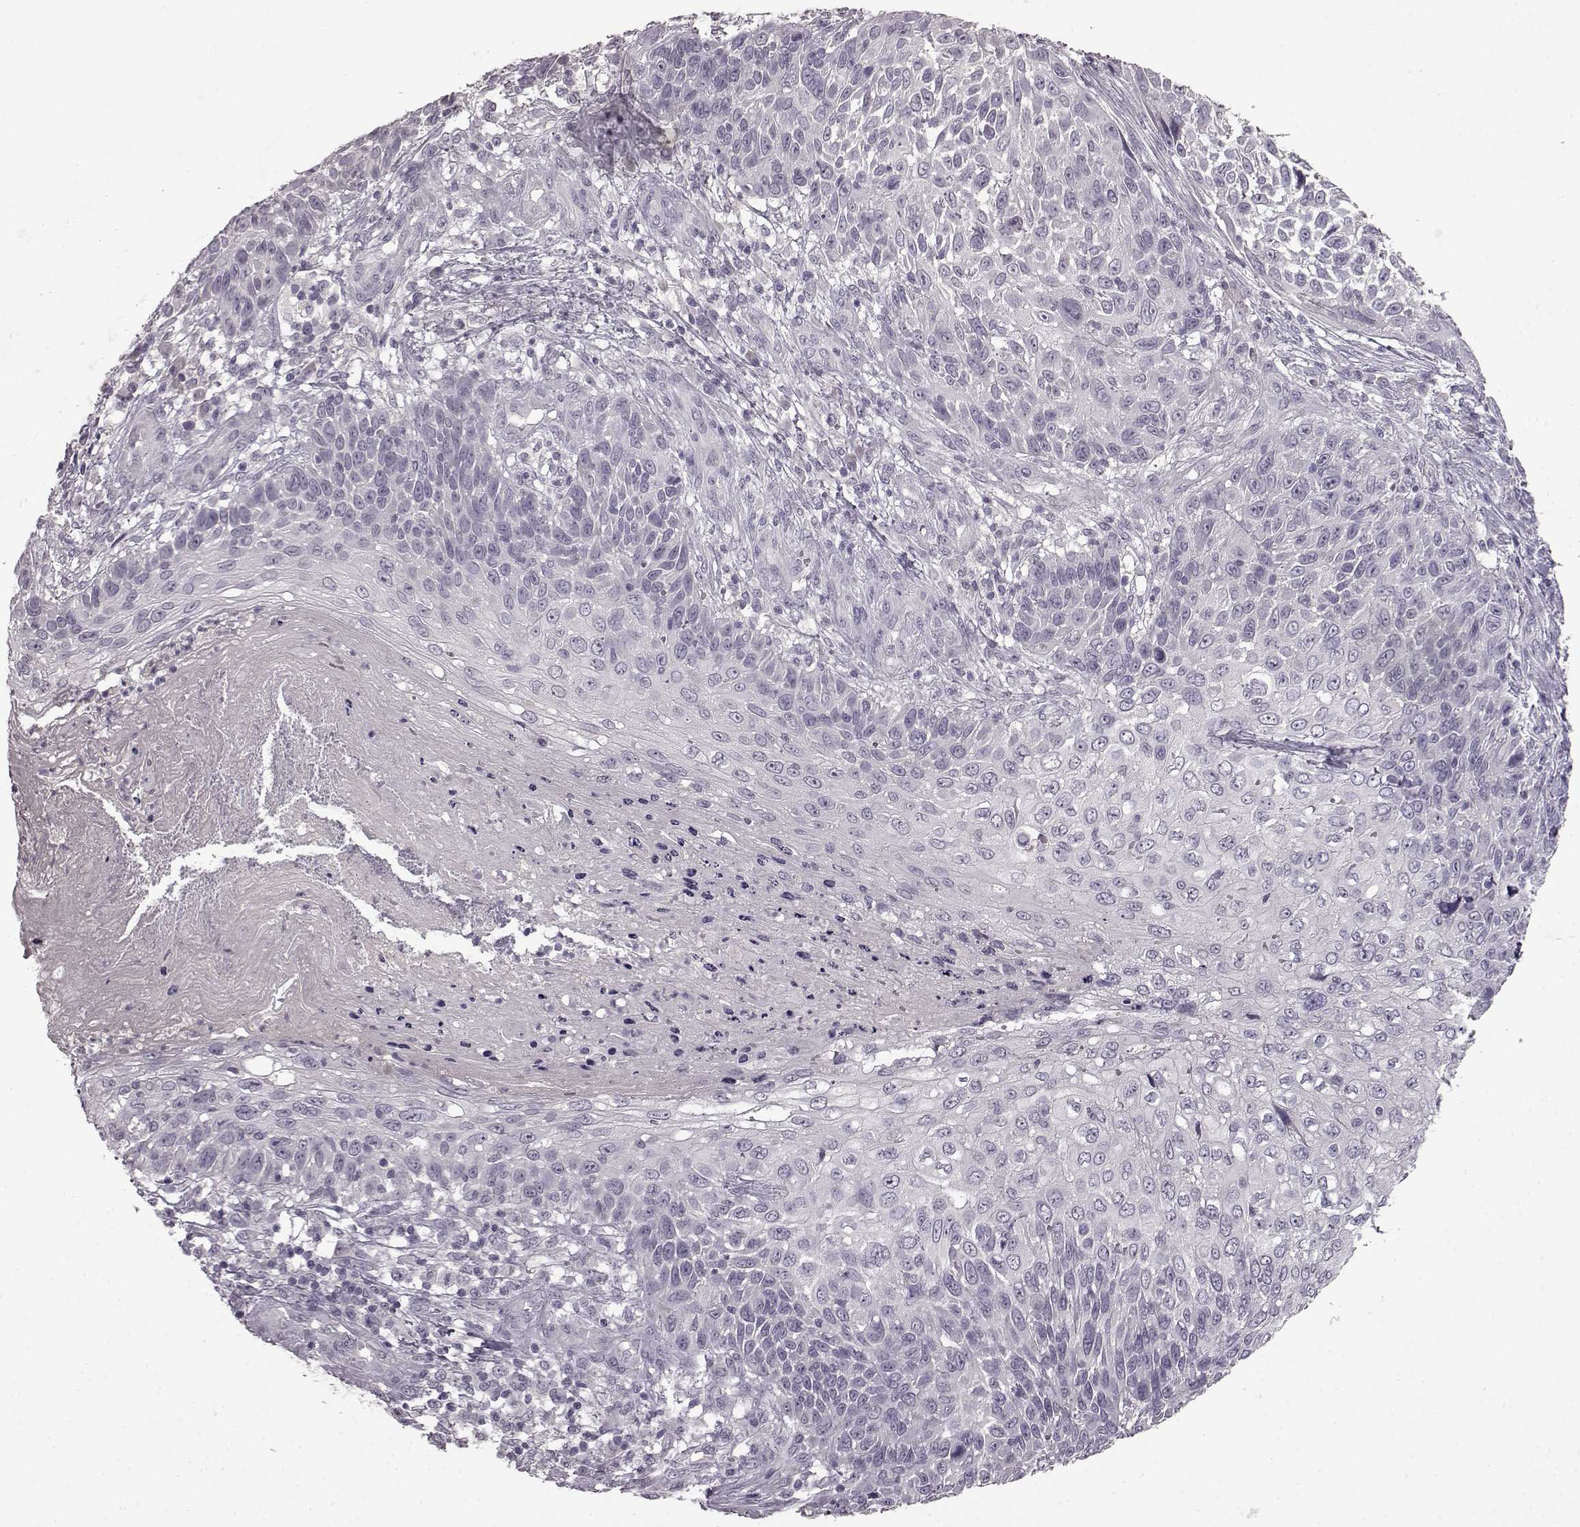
{"staining": {"intensity": "negative", "quantity": "none", "location": "none"}, "tissue": "skin cancer", "cell_type": "Tumor cells", "image_type": "cancer", "snomed": [{"axis": "morphology", "description": "Squamous cell carcinoma, NOS"}, {"axis": "topography", "description": "Skin"}], "caption": "Immunohistochemistry (IHC) micrograph of skin cancer stained for a protein (brown), which reveals no staining in tumor cells.", "gene": "LHB", "patient": {"sex": "male", "age": 92}}